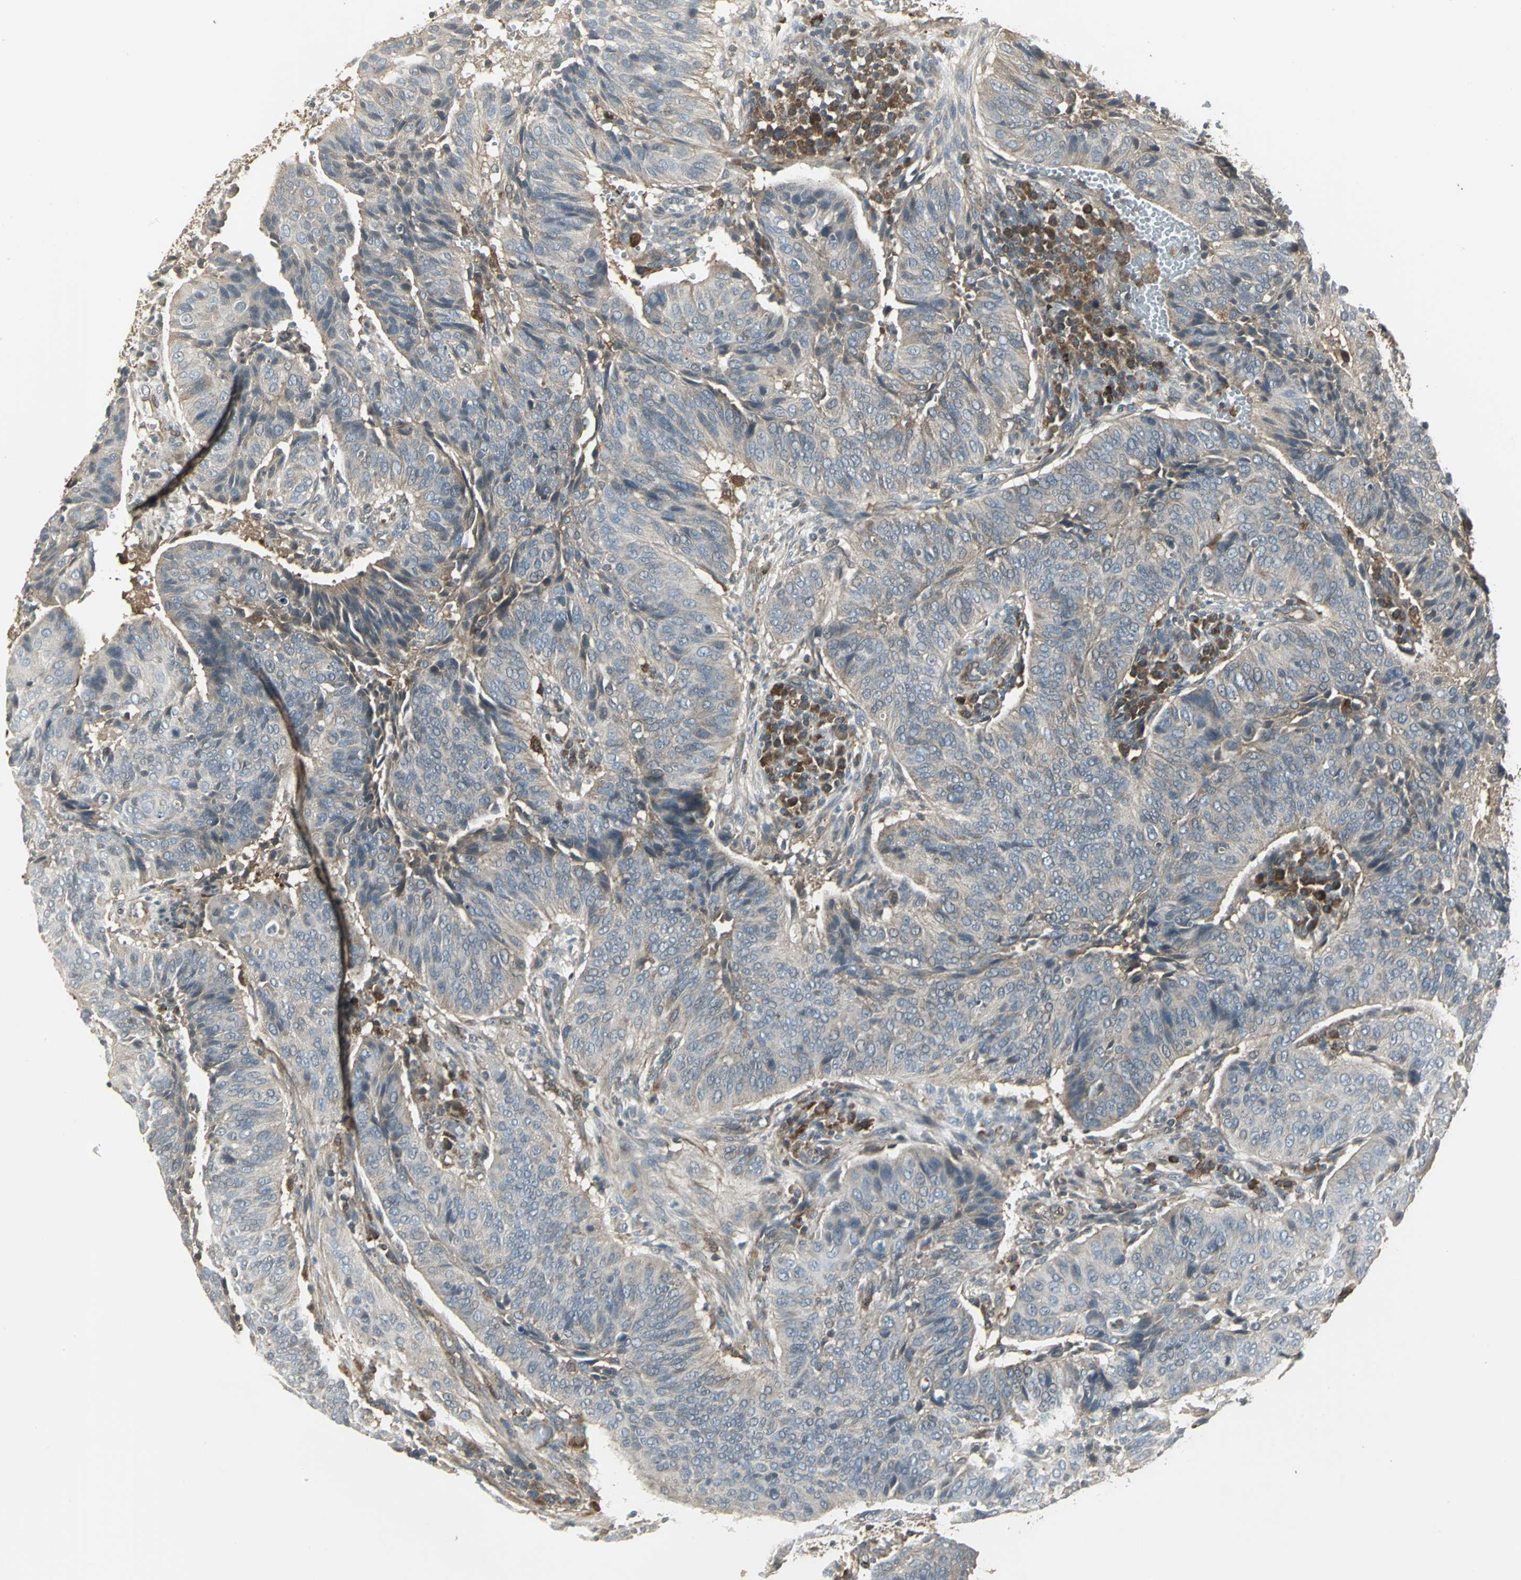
{"staining": {"intensity": "weak", "quantity": ">75%", "location": "cytoplasmic/membranous"}, "tissue": "cervical cancer", "cell_type": "Tumor cells", "image_type": "cancer", "snomed": [{"axis": "morphology", "description": "Squamous cell carcinoma, NOS"}, {"axis": "topography", "description": "Cervix"}], "caption": "Immunohistochemical staining of human cervical squamous cell carcinoma reveals weak cytoplasmic/membranous protein staining in about >75% of tumor cells.", "gene": "PRXL2B", "patient": {"sex": "female", "age": 39}}